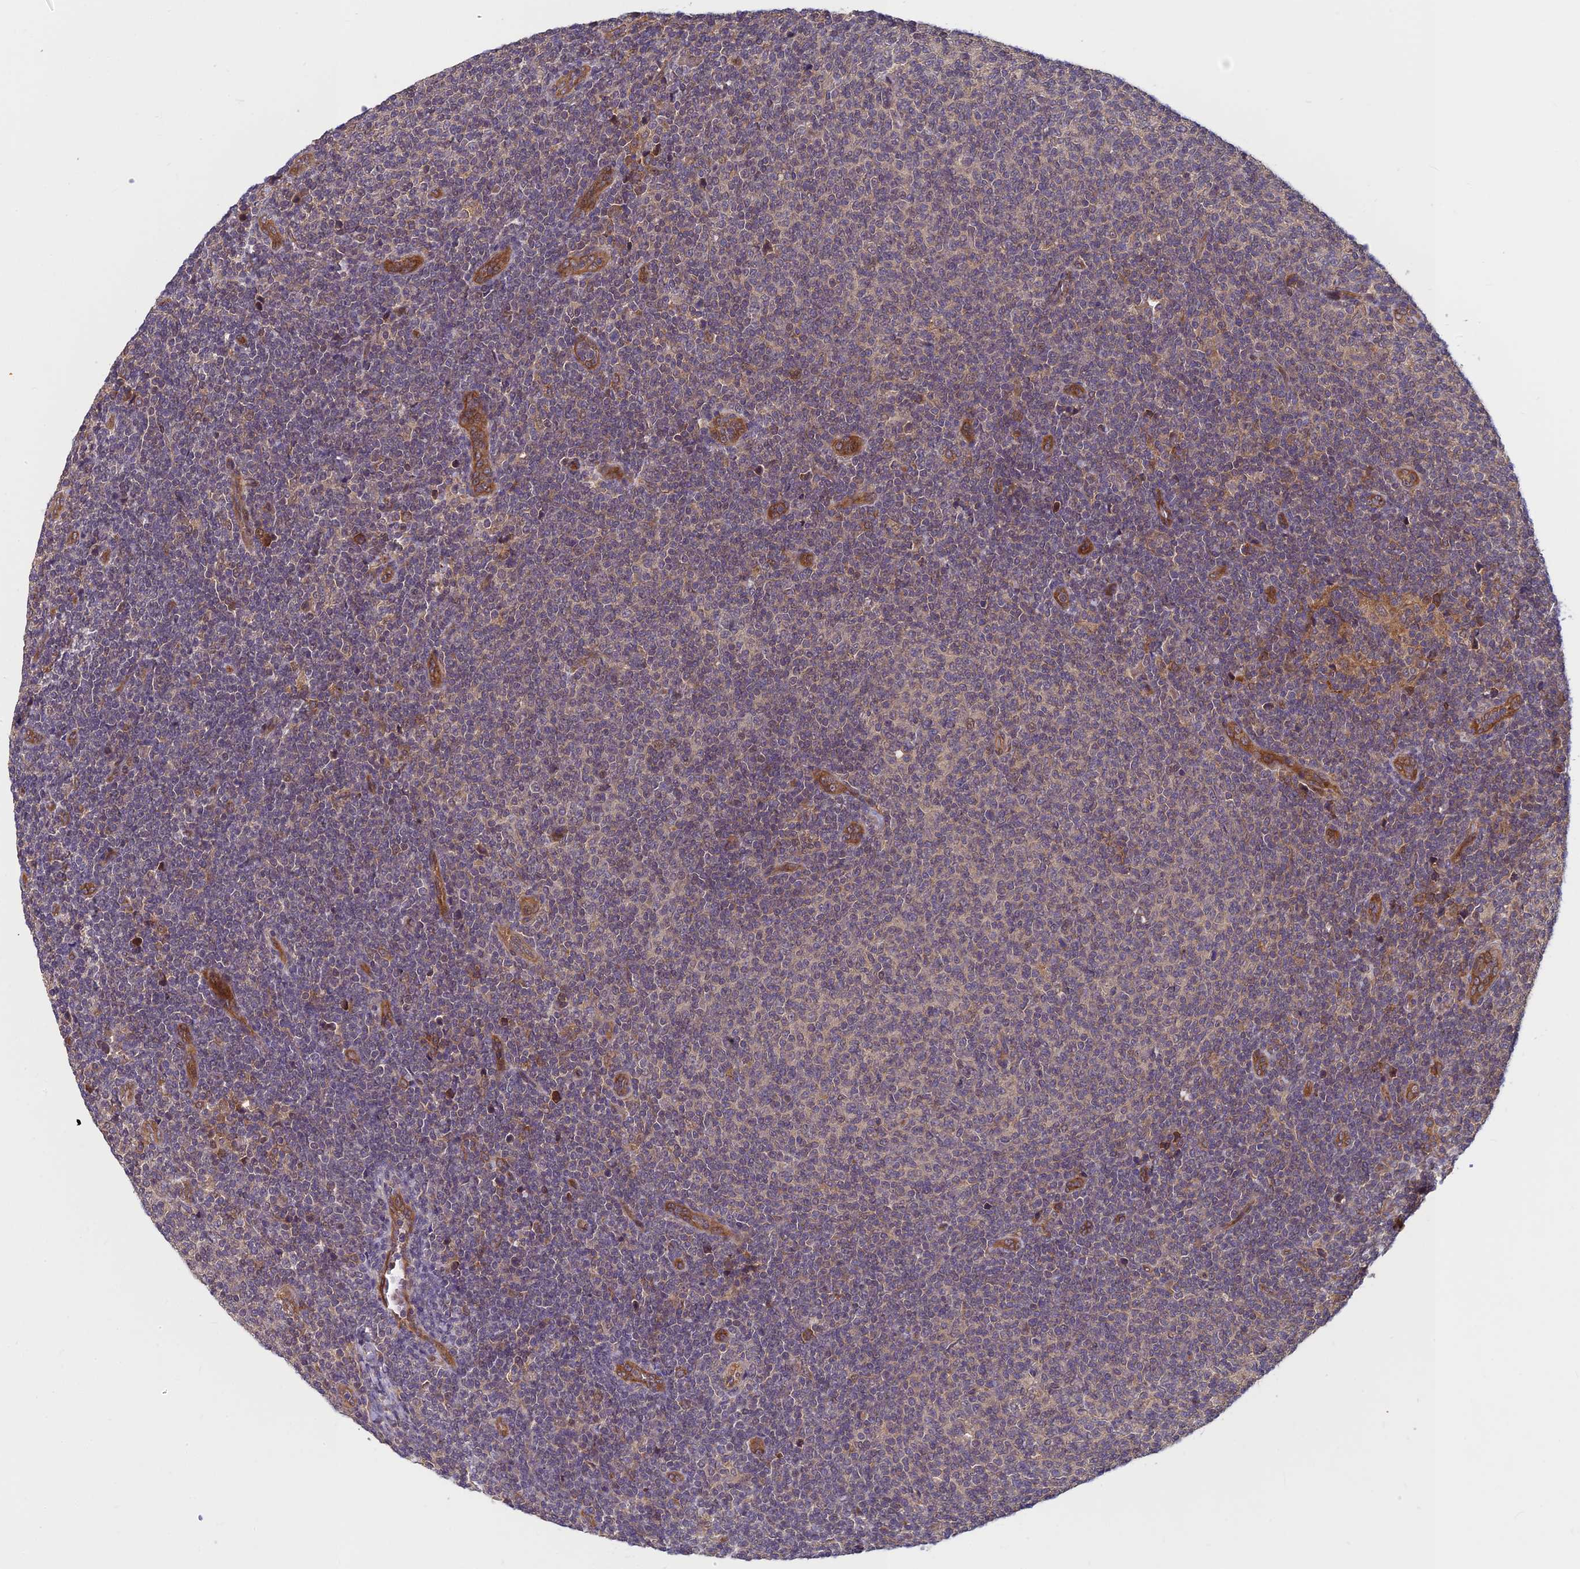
{"staining": {"intensity": "negative", "quantity": "none", "location": "none"}, "tissue": "lymphoma", "cell_type": "Tumor cells", "image_type": "cancer", "snomed": [{"axis": "morphology", "description": "Malignant lymphoma, non-Hodgkin's type, Low grade"}, {"axis": "topography", "description": "Lymph node"}], "caption": "A high-resolution photomicrograph shows IHC staining of lymphoma, which demonstrates no significant positivity in tumor cells.", "gene": "PIKFYVE", "patient": {"sex": "male", "age": 66}}